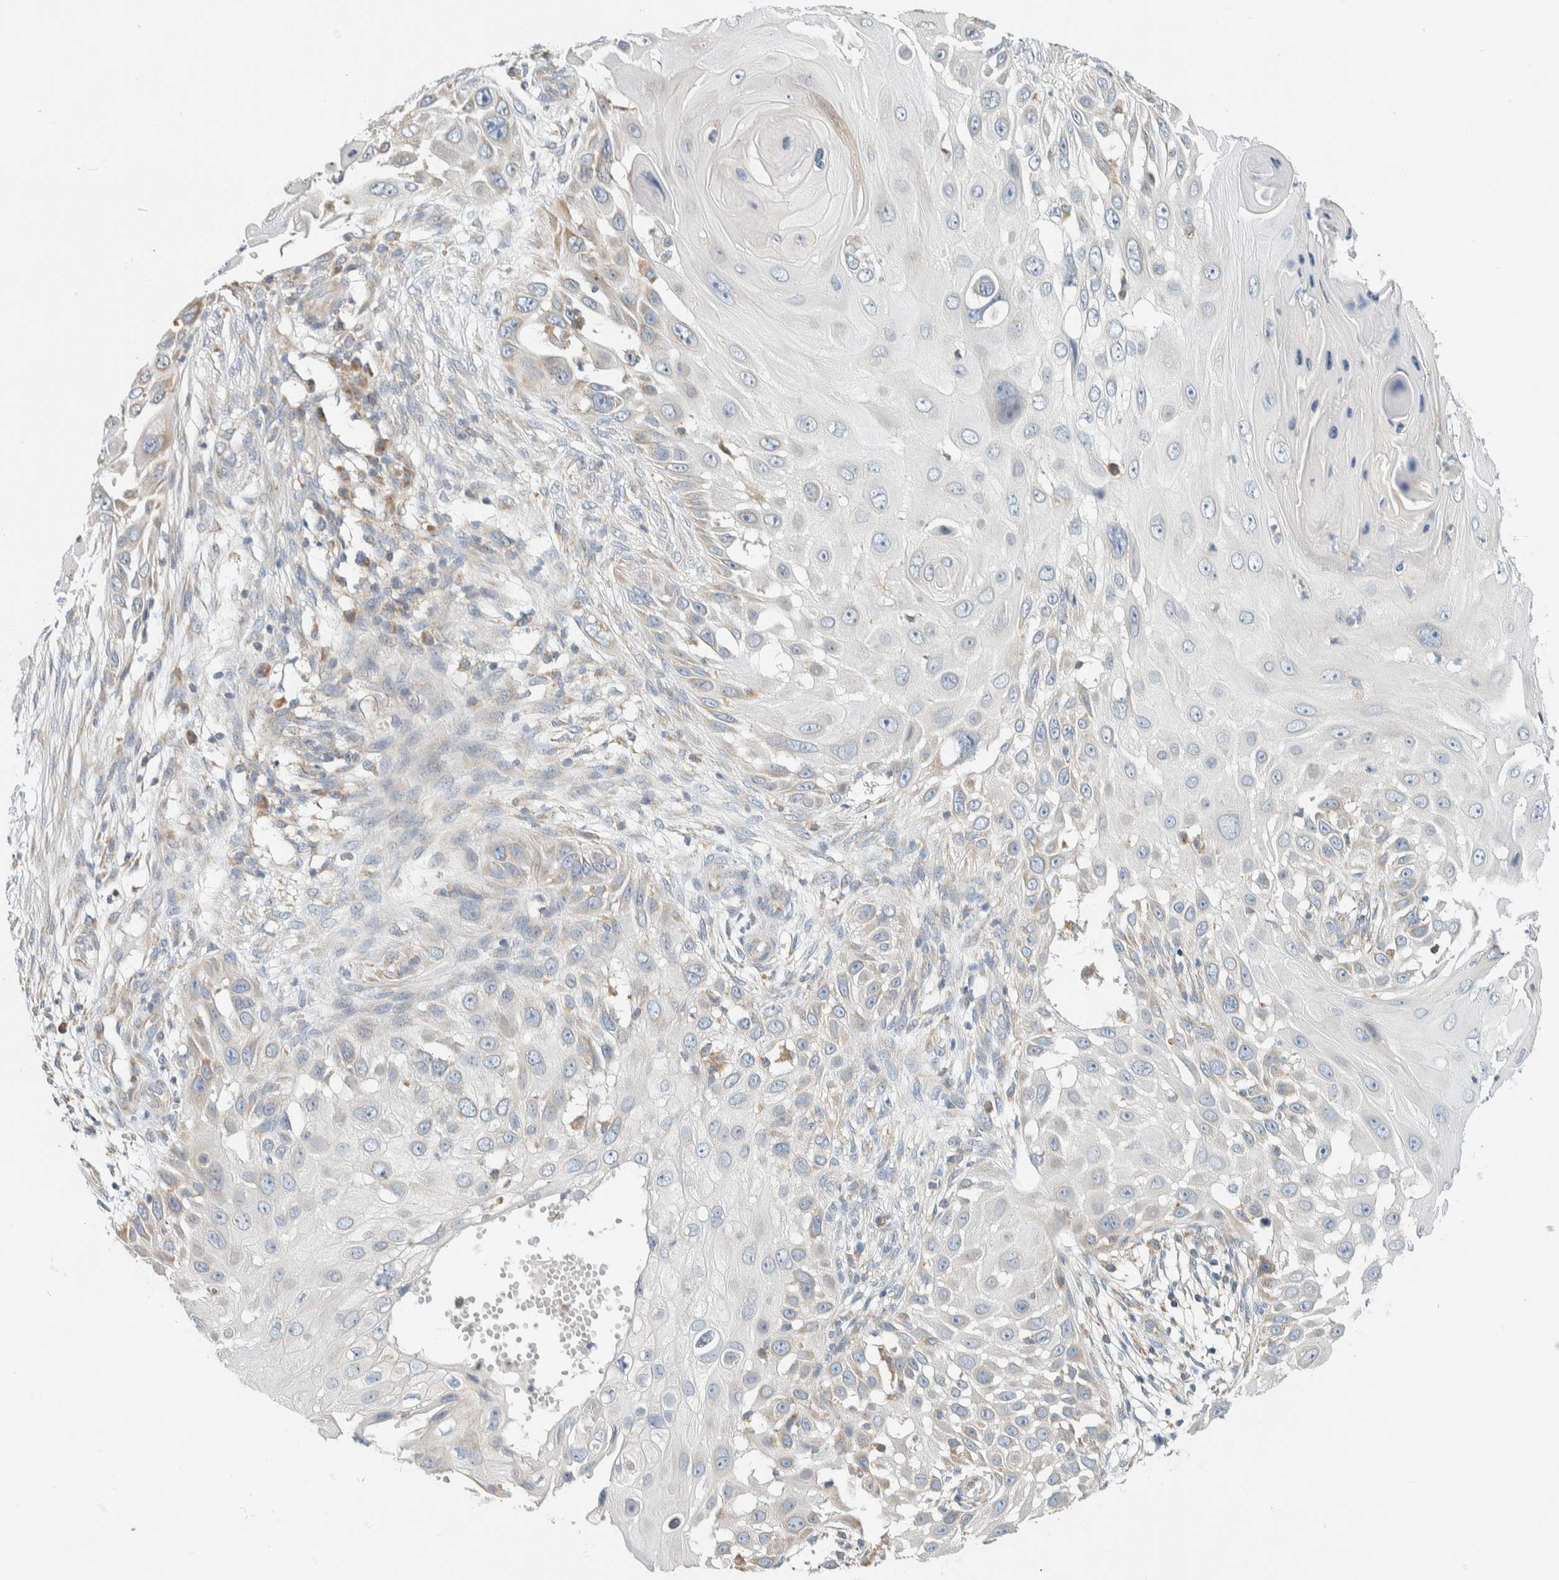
{"staining": {"intensity": "weak", "quantity": "<25%", "location": "cytoplasmic/membranous"}, "tissue": "skin cancer", "cell_type": "Tumor cells", "image_type": "cancer", "snomed": [{"axis": "morphology", "description": "Squamous cell carcinoma, NOS"}, {"axis": "topography", "description": "Skin"}], "caption": "Protein analysis of skin cancer (squamous cell carcinoma) exhibits no significant positivity in tumor cells.", "gene": "CCDC57", "patient": {"sex": "female", "age": 44}}